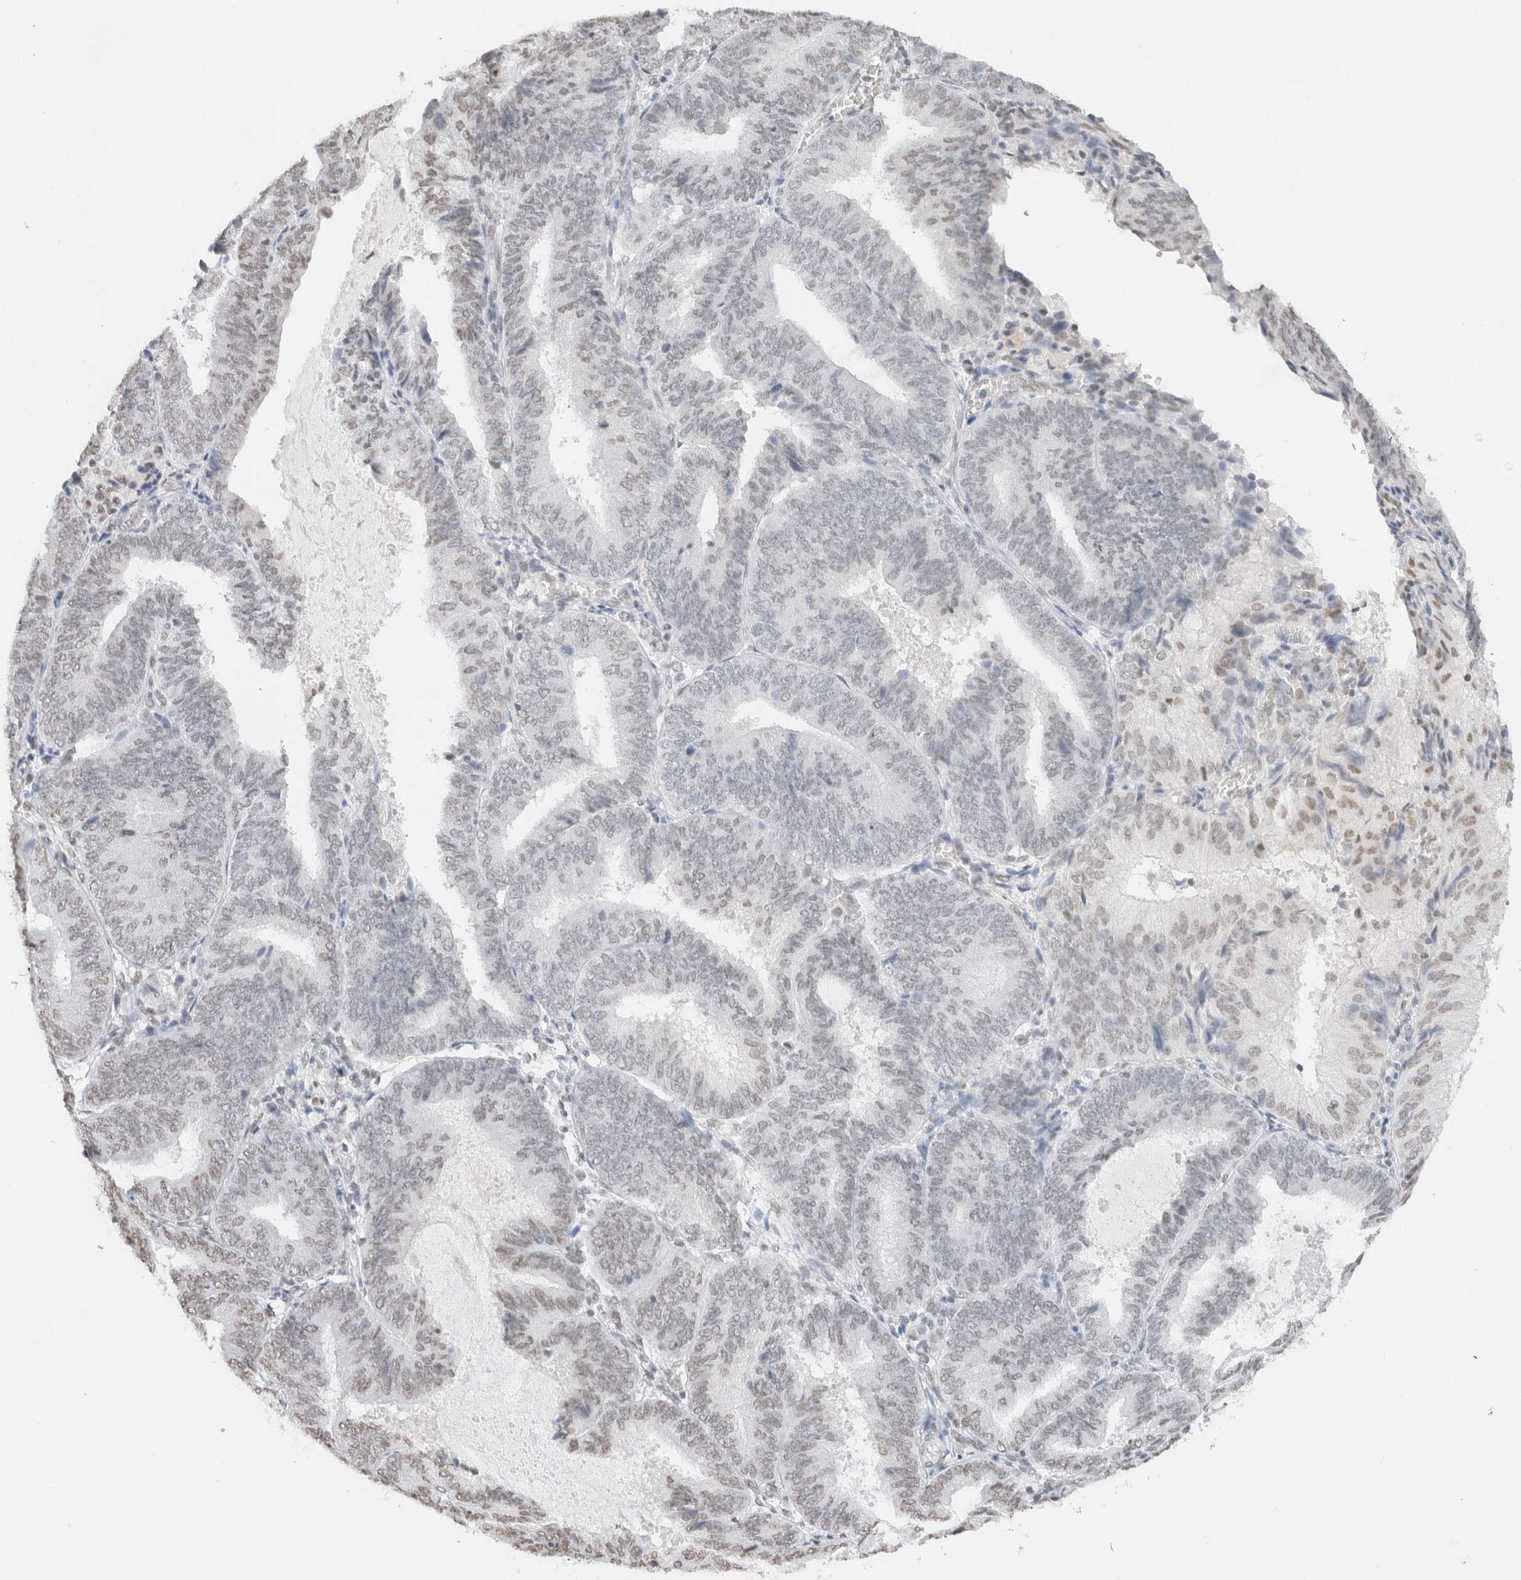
{"staining": {"intensity": "negative", "quantity": "none", "location": "none"}, "tissue": "endometrial cancer", "cell_type": "Tumor cells", "image_type": "cancer", "snomed": [{"axis": "morphology", "description": "Adenocarcinoma, NOS"}, {"axis": "topography", "description": "Endometrium"}], "caption": "A photomicrograph of human endometrial cancer is negative for staining in tumor cells. Nuclei are stained in blue.", "gene": "SUPT3H", "patient": {"sex": "female", "age": 81}}